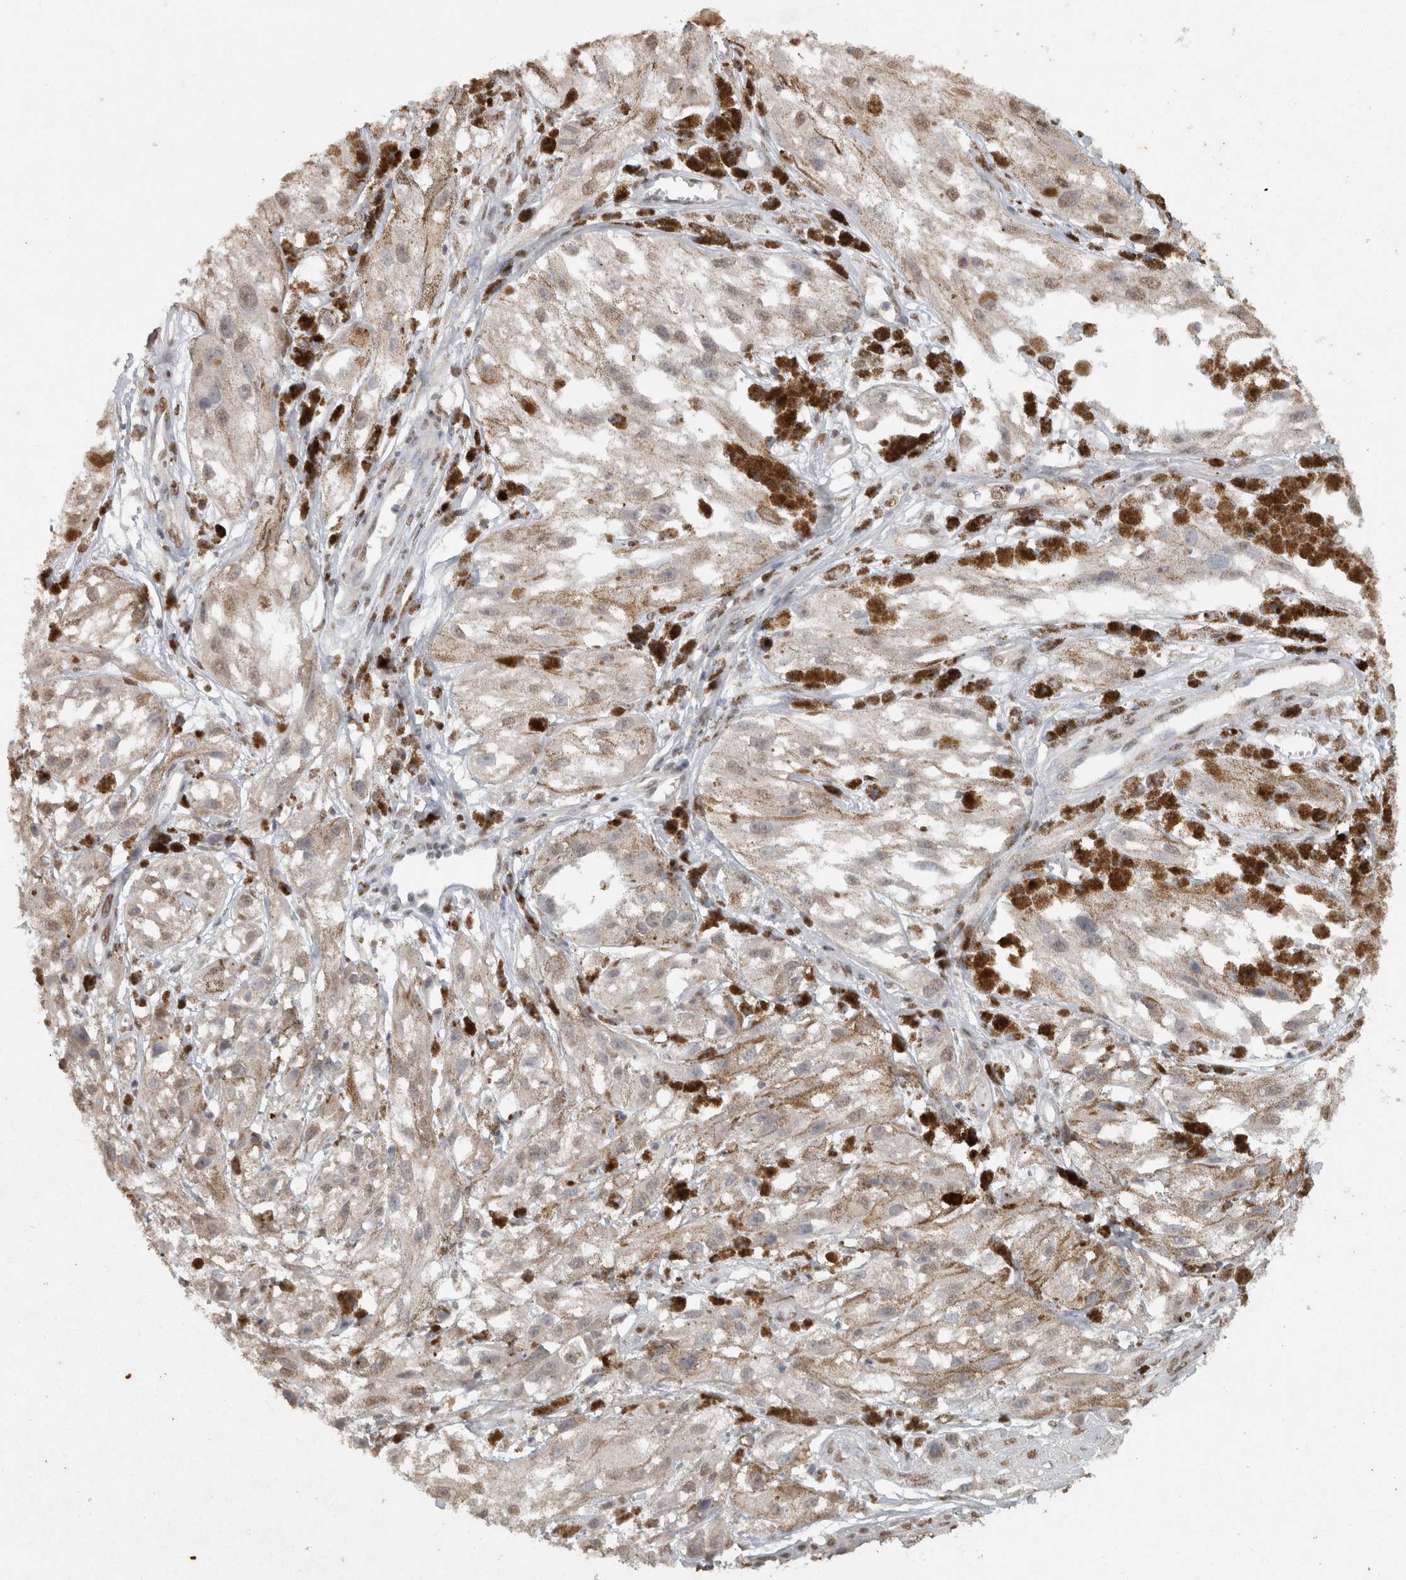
{"staining": {"intensity": "weak", "quantity": "<25%", "location": "nuclear"}, "tissue": "melanoma", "cell_type": "Tumor cells", "image_type": "cancer", "snomed": [{"axis": "morphology", "description": "Malignant melanoma, NOS"}, {"axis": "topography", "description": "Skin"}], "caption": "Immunohistochemistry micrograph of neoplastic tissue: melanoma stained with DAB displays no significant protein expression in tumor cells.", "gene": "HAND2", "patient": {"sex": "male", "age": 88}}